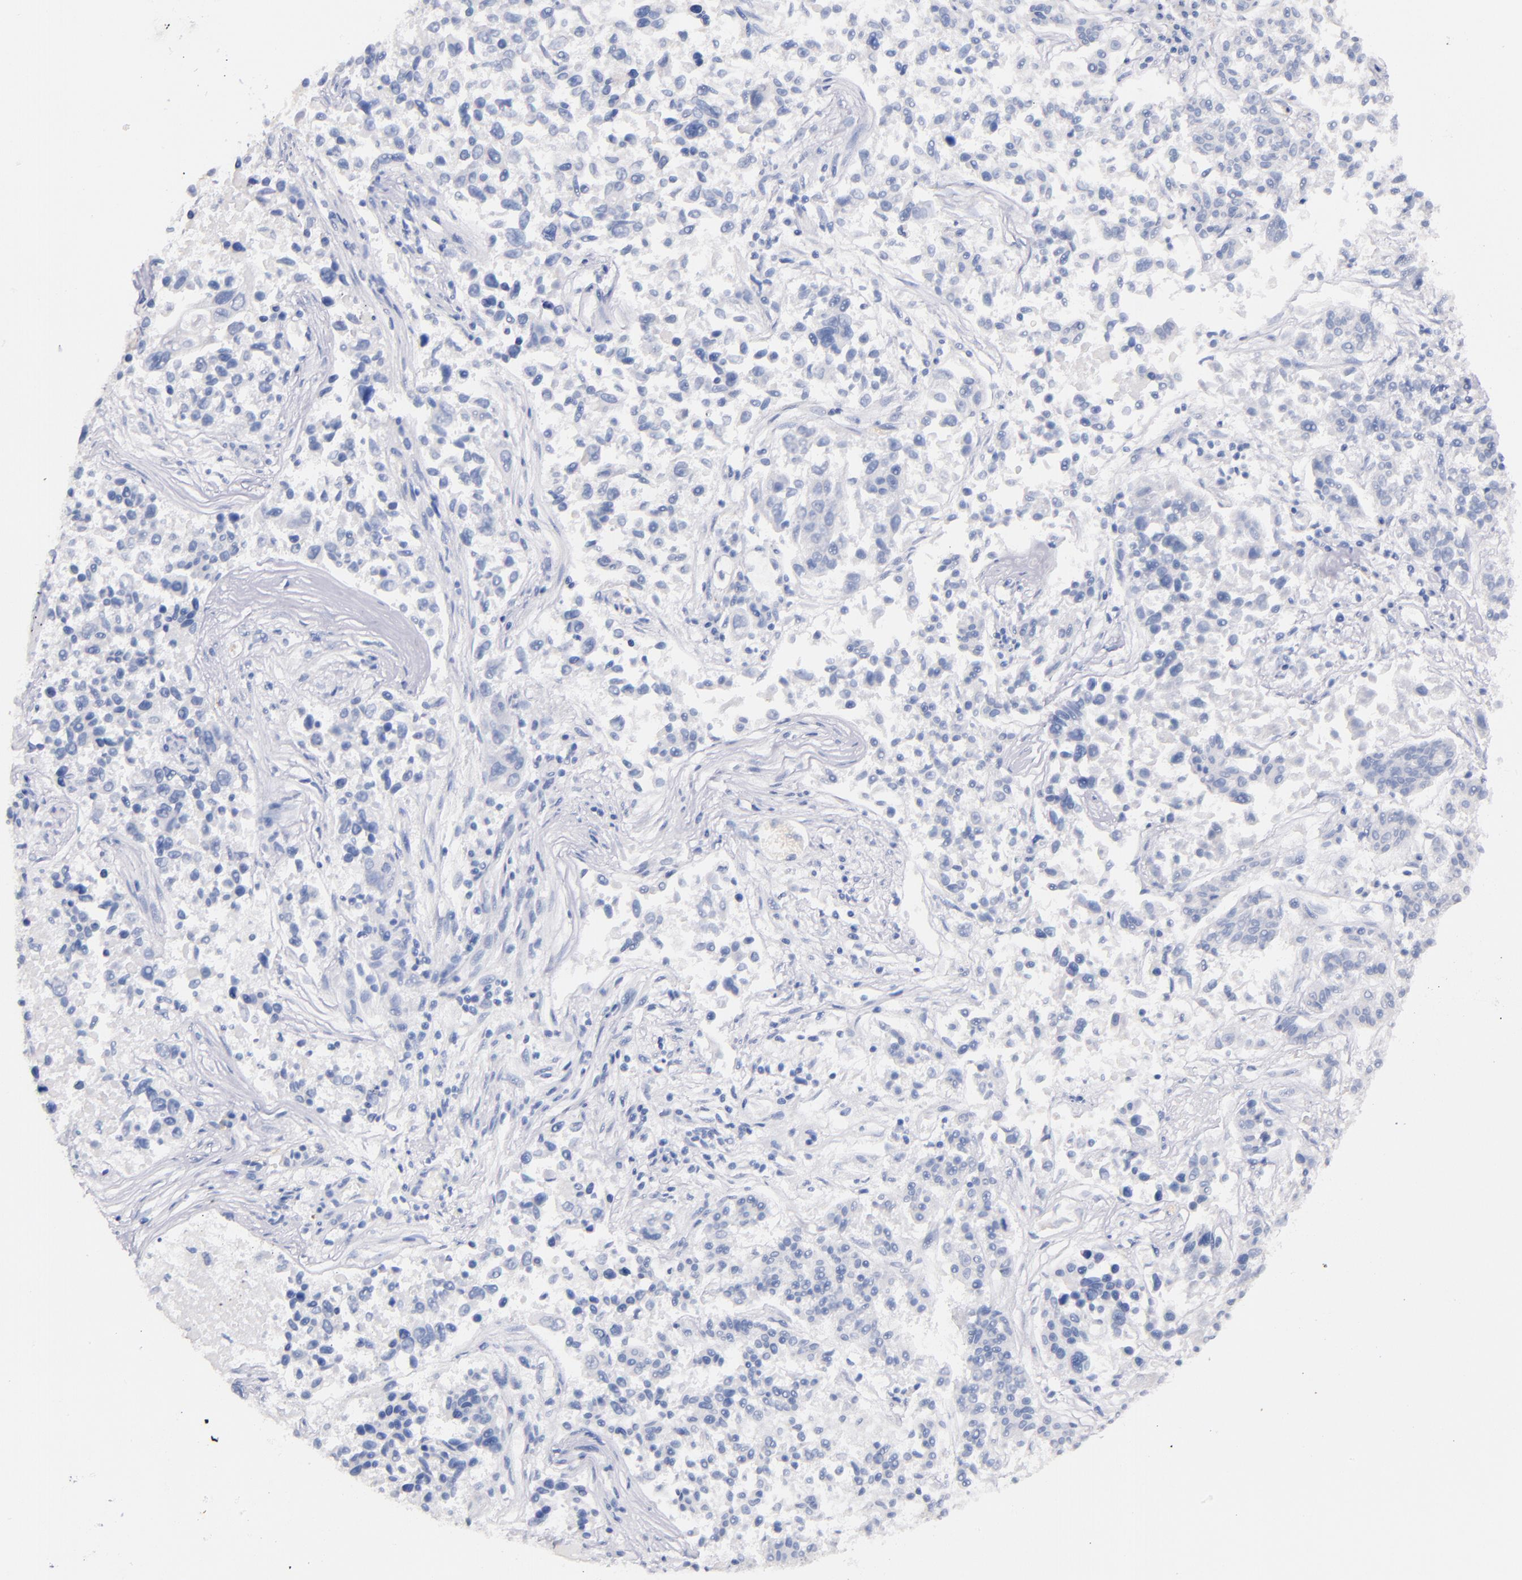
{"staining": {"intensity": "negative", "quantity": "none", "location": "none"}, "tissue": "lung cancer", "cell_type": "Tumor cells", "image_type": "cancer", "snomed": [{"axis": "morphology", "description": "Adenocarcinoma, NOS"}, {"axis": "topography", "description": "Lung"}], "caption": "An image of lung cancer (adenocarcinoma) stained for a protein reveals no brown staining in tumor cells.", "gene": "KIT", "patient": {"sex": "male", "age": 84}}